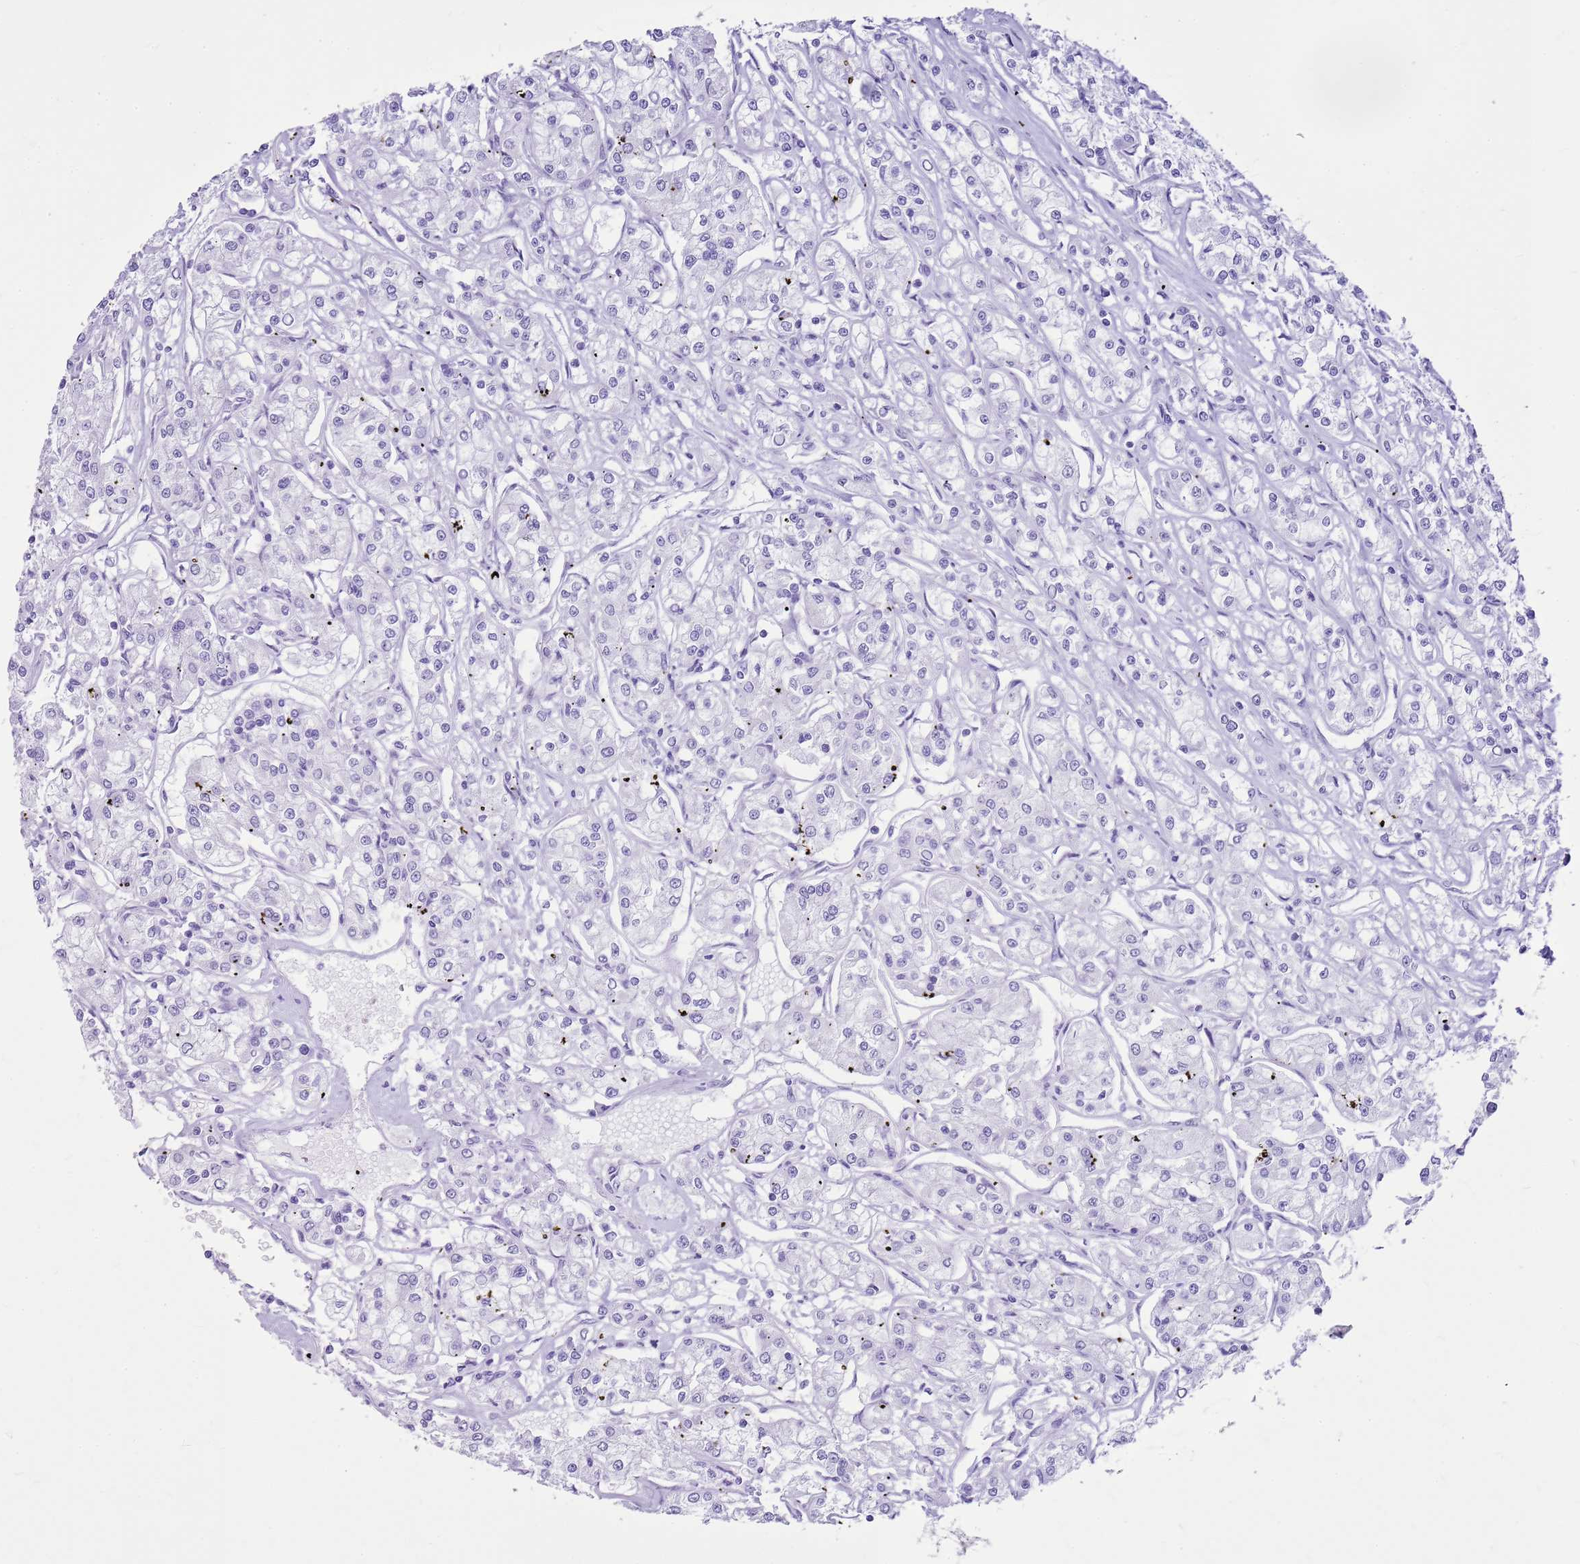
{"staining": {"intensity": "negative", "quantity": "none", "location": "none"}, "tissue": "renal cancer", "cell_type": "Tumor cells", "image_type": "cancer", "snomed": [{"axis": "morphology", "description": "Adenocarcinoma, NOS"}, {"axis": "topography", "description": "Kidney"}], "caption": "The immunohistochemistry (IHC) micrograph has no significant positivity in tumor cells of adenocarcinoma (renal) tissue.", "gene": "CA8", "patient": {"sex": "female", "age": 59}}